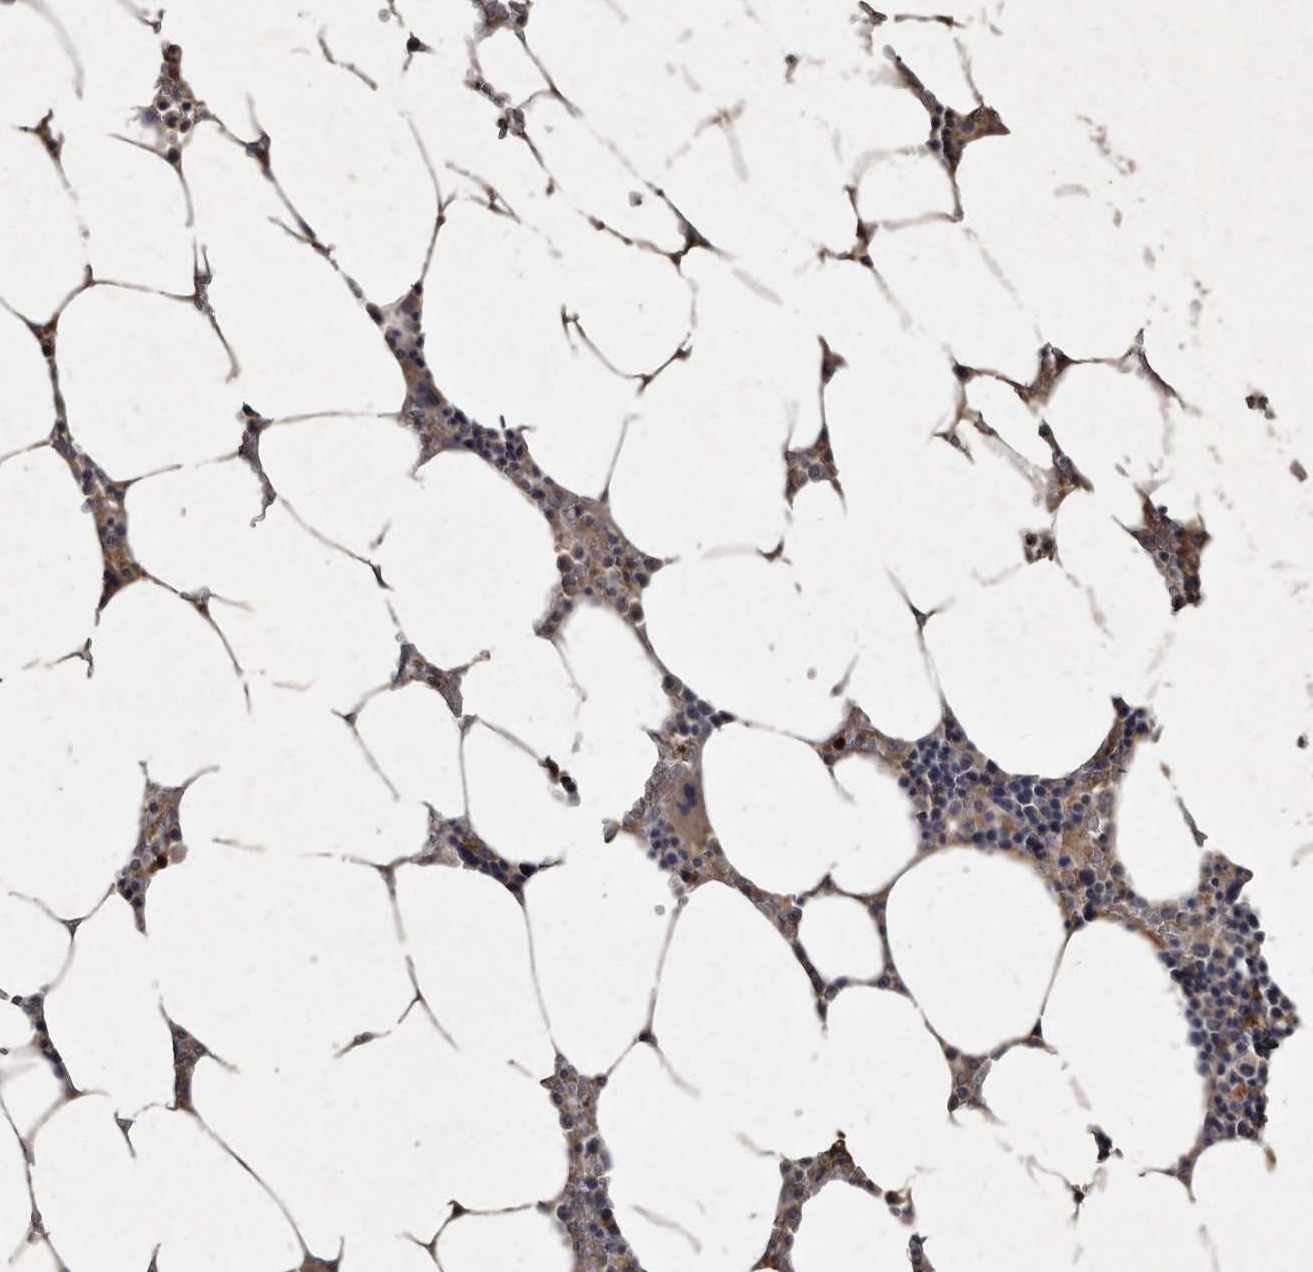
{"staining": {"intensity": "weak", "quantity": "<25%", "location": "cytoplasmic/membranous"}, "tissue": "bone marrow", "cell_type": "Hematopoietic cells", "image_type": "normal", "snomed": [{"axis": "morphology", "description": "Normal tissue, NOS"}, {"axis": "topography", "description": "Bone marrow"}], "caption": "A high-resolution histopathology image shows immunohistochemistry staining of unremarkable bone marrow, which reveals no significant expression in hematopoietic cells. The staining is performed using DAB brown chromogen with nuclei counter-stained in using hematoxylin.", "gene": "KLHDC3", "patient": {"sex": "male", "age": 70}}